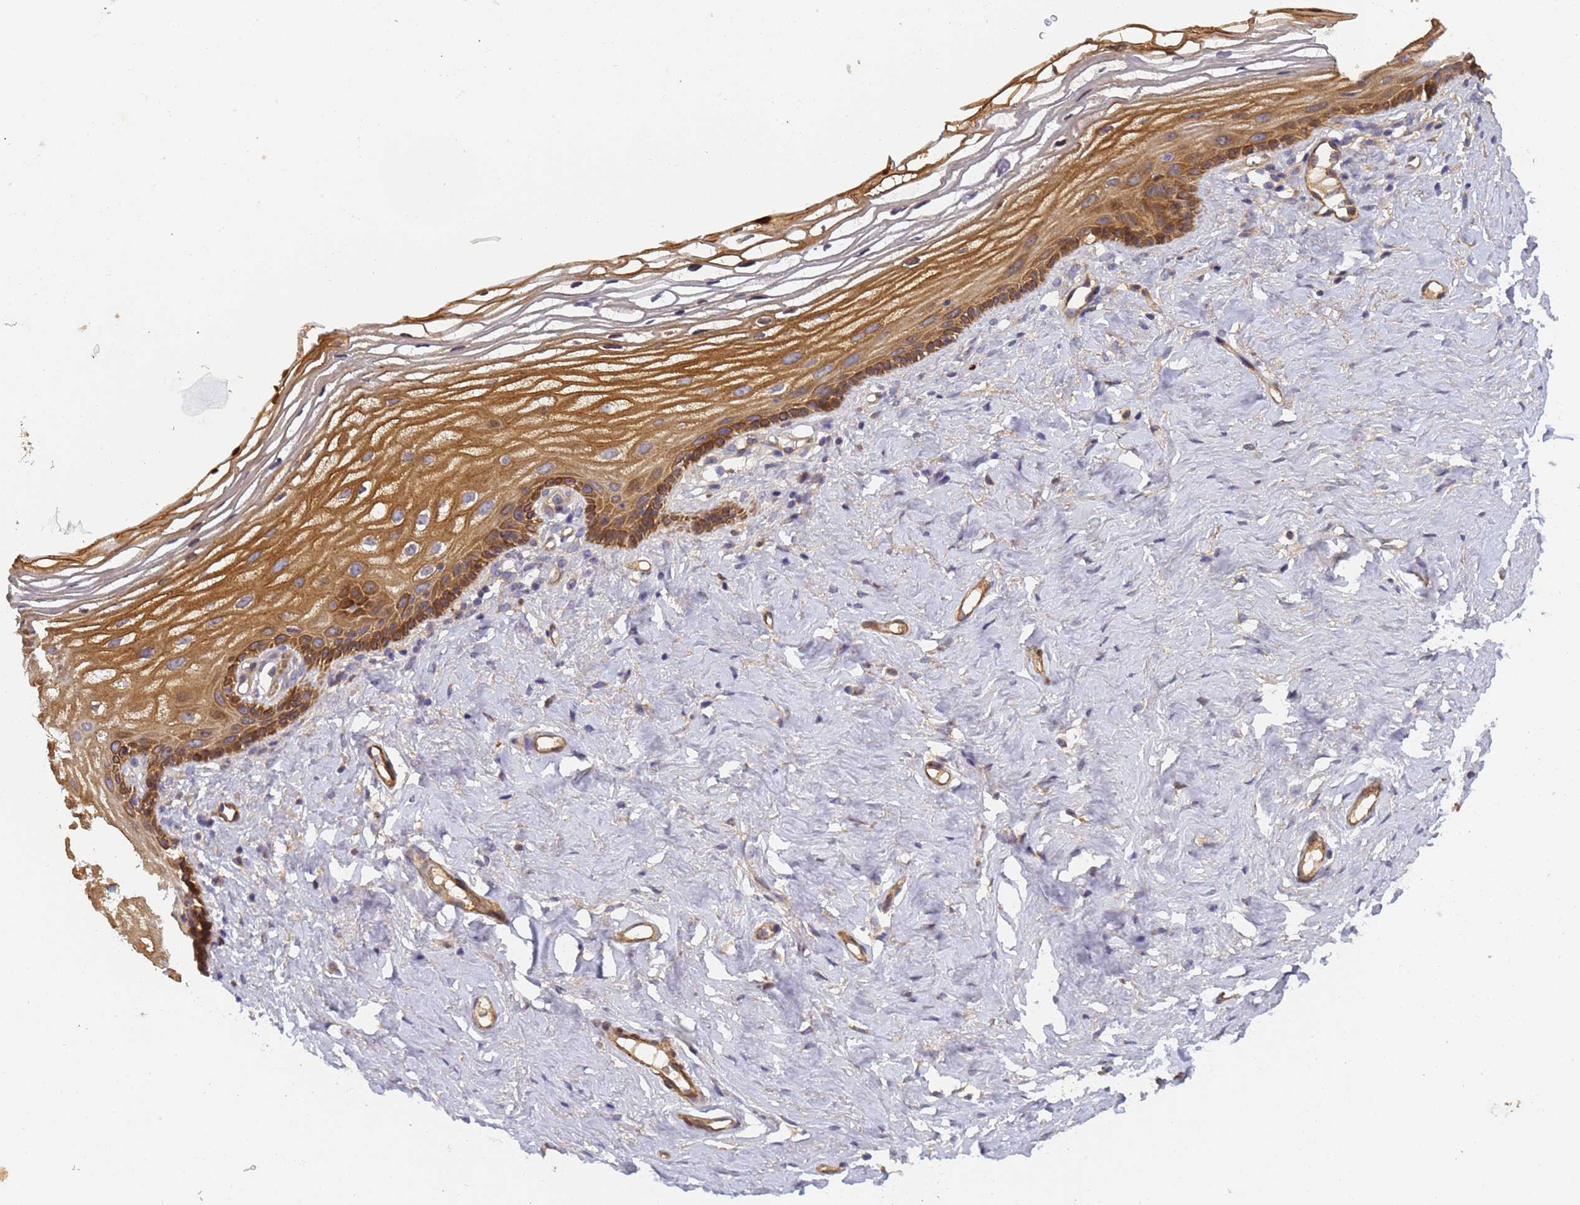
{"staining": {"intensity": "moderate", "quantity": ">75%", "location": "cytoplasmic/membranous"}, "tissue": "vagina", "cell_type": "Squamous epithelial cells", "image_type": "normal", "snomed": [{"axis": "morphology", "description": "Normal tissue, NOS"}, {"axis": "morphology", "description": "Adenocarcinoma, NOS"}, {"axis": "topography", "description": "Rectum"}, {"axis": "topography", "description": "Vagina"}], "caption": "The histopathology image reveals staining of unremarkable vagina, revealing moderate cytoplasmic/membranous protein staining (brown color) within squamous epithelial cells.", "gene": "RALGAPA2", "patient": {"sex": "female", "age": 71}}